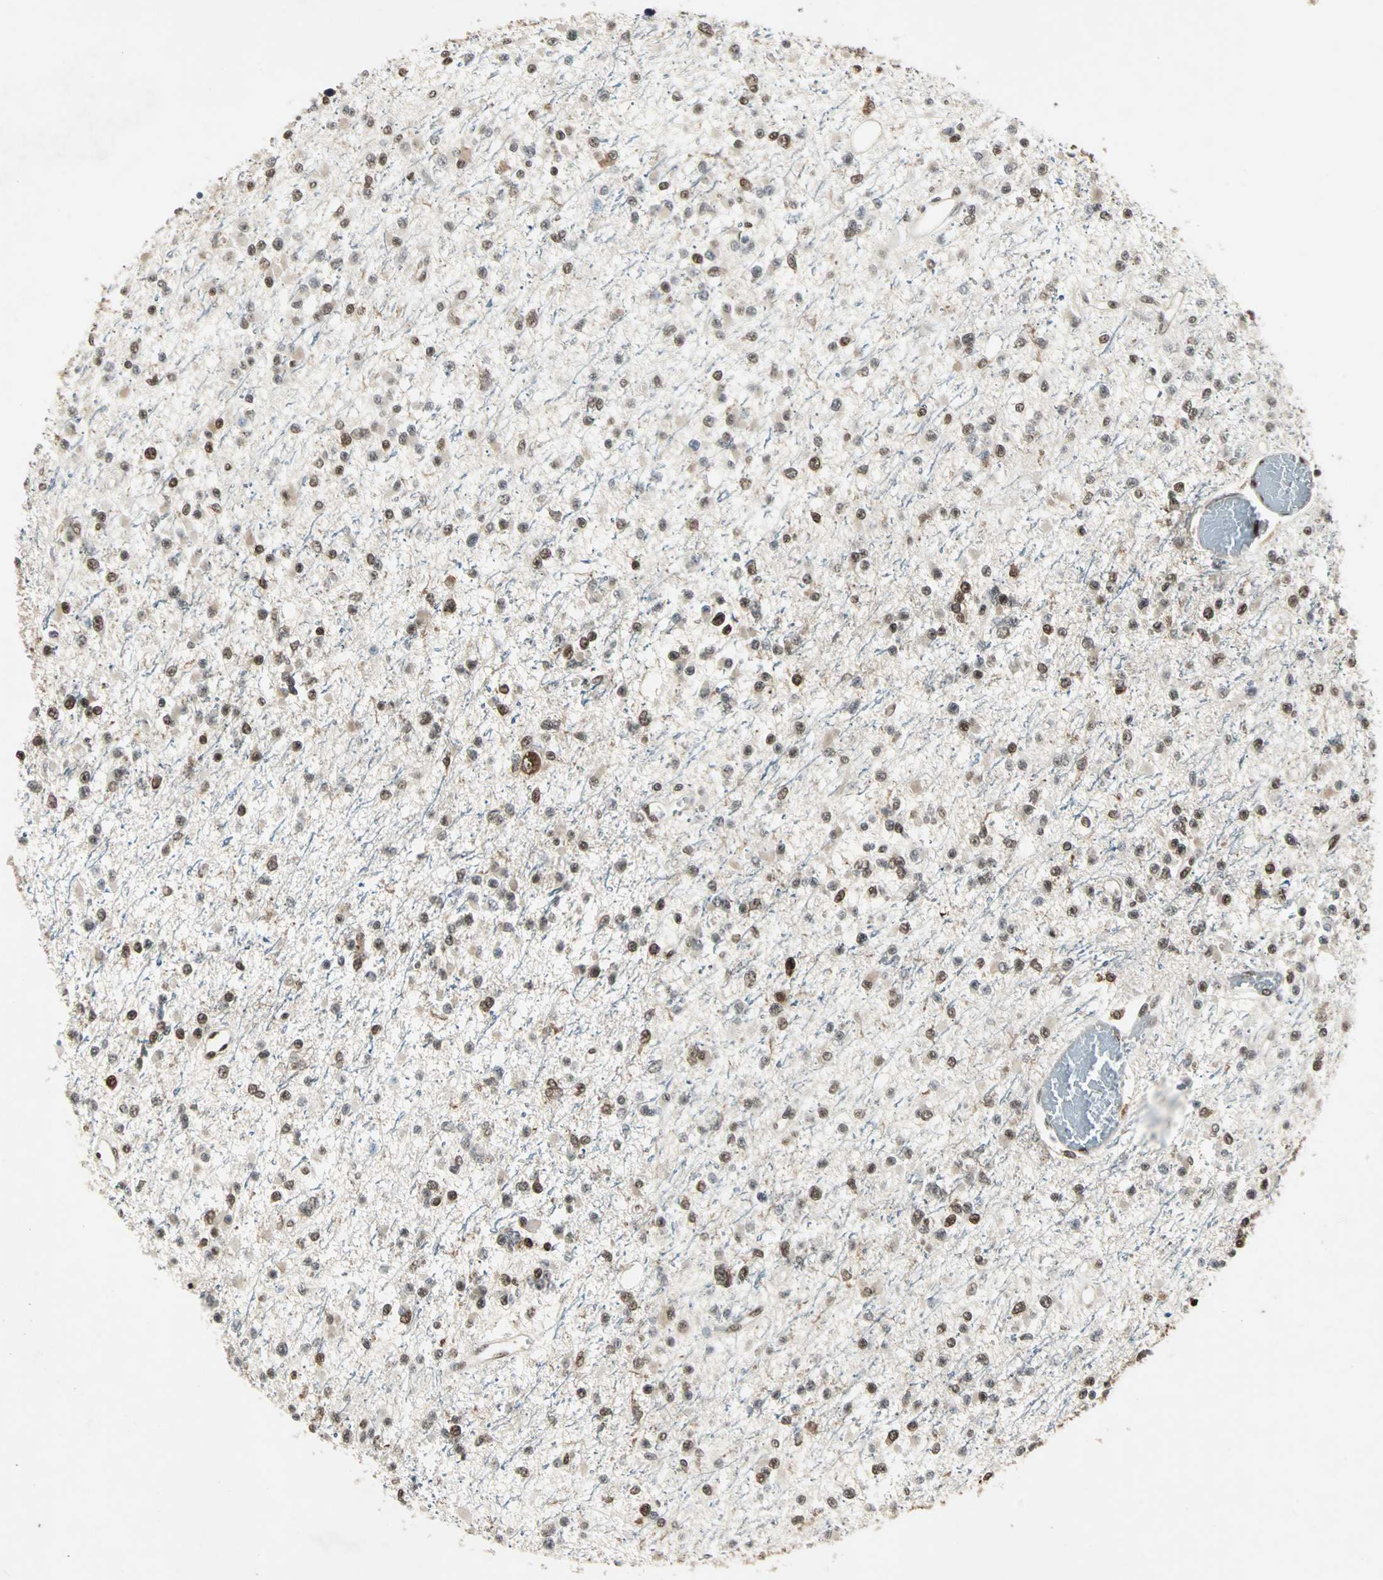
{"staining": {"intensity": "moderate", "quantity": ">75%", "location": "nuclear"}, "tissue": "glioma", "cell_type": "Tumor cells", "image_type": "cancer", "snomed": [{"axis": "morphology", "description": "Glioma, malignant, Low grade"}, {"axis": "topography", "description": "Brain"}], "caption": "Low-grade glioma (malignant) stained with DAB immunohistochemistry (IHC) exhibits medium levels of moderate nuclear expression in approximately >75% of tumor cells. Using DAB (3,3'-diaminobenzidine) (brown) and hematoxylin (blue) stains, captured at high magnification using brightfield microscopy.", "gene": "ACLY", "patient": {"sex": "female", "age": 22}}